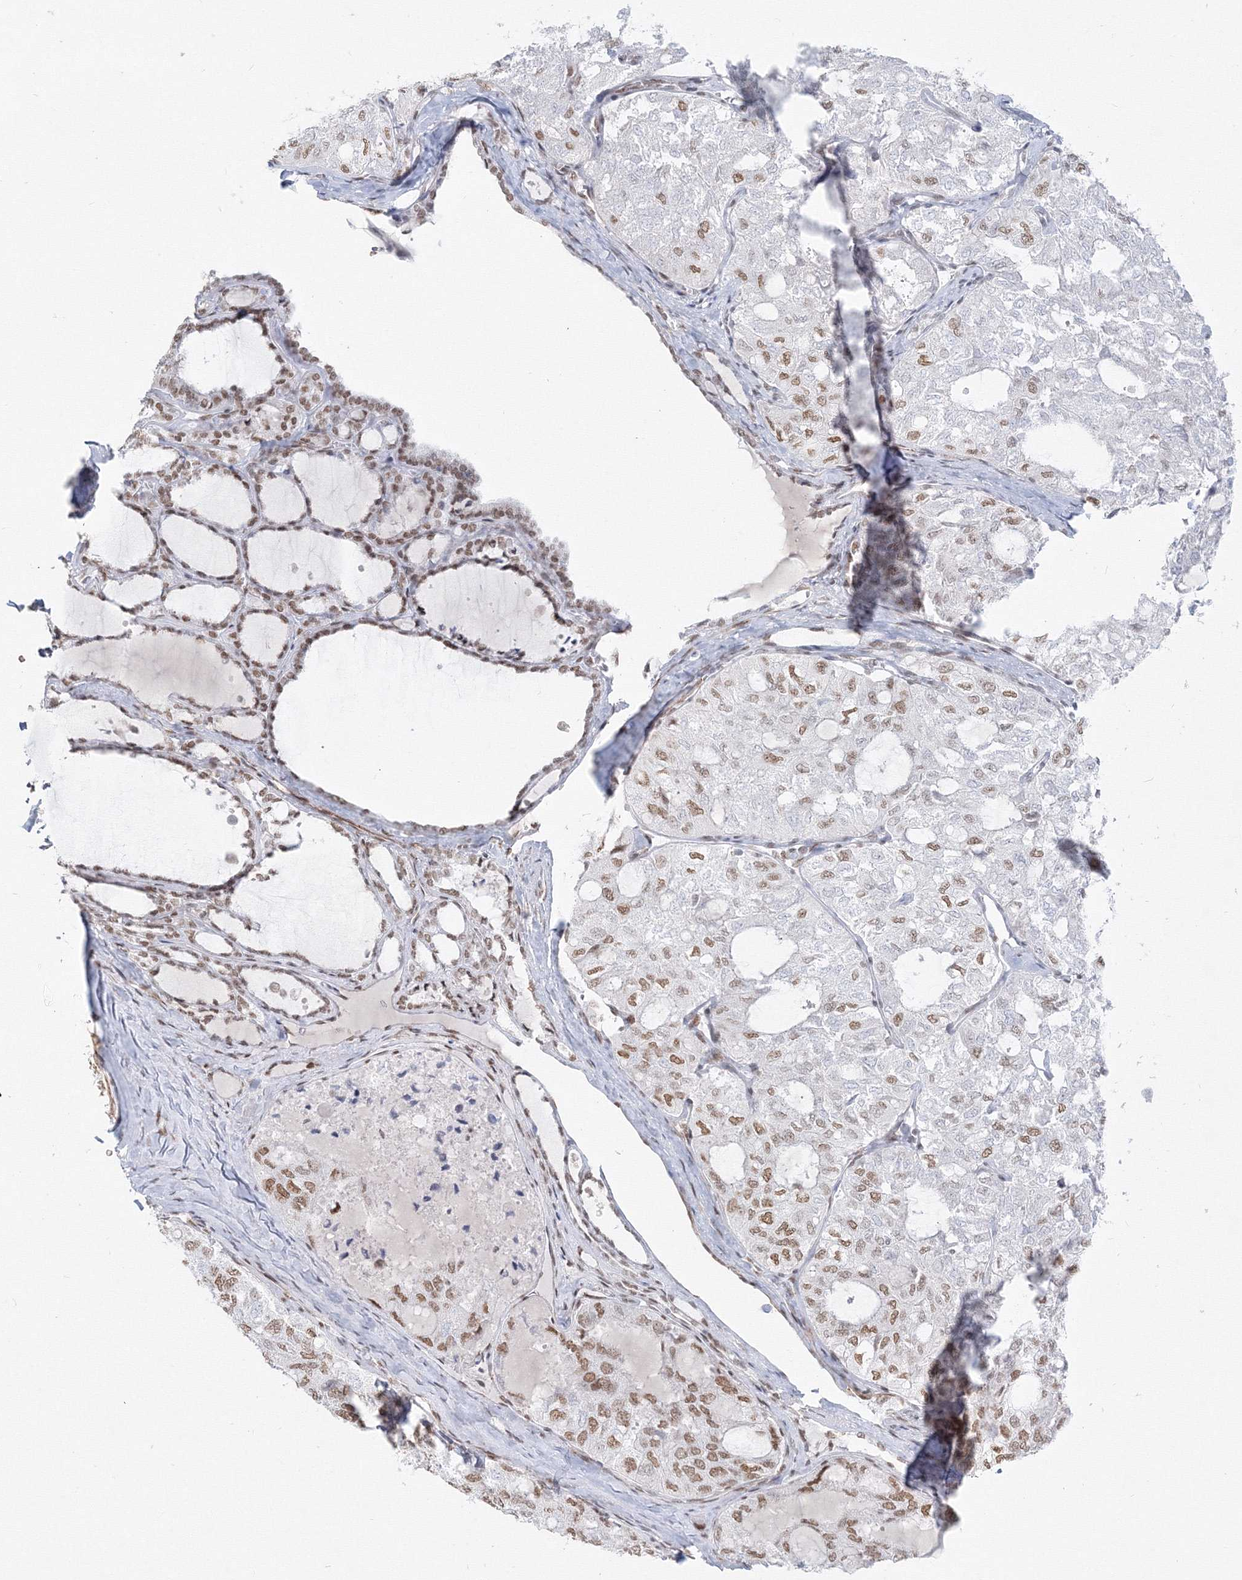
{"staining": {"intensity": "weak", "quantity": ">75%", "location": "nuclear"}, "tissue": "thyroid cancer", "cell_type": "Tumor cells", "image_type": "cancer", "snomed": [{"axis": "morphology", "description": "Follicular adenoma carcinoma, NOS"}, {"axis": "topography", "description": "Thyroid gland"}], "caption": "Thyroid cancer tissue reveals weak nuclear positivity in approximately >75% of tumor cells, visualized by immunohistochemistry.", "gene": "ZNF638", "patient": {"sex": "male", "age": 75}}